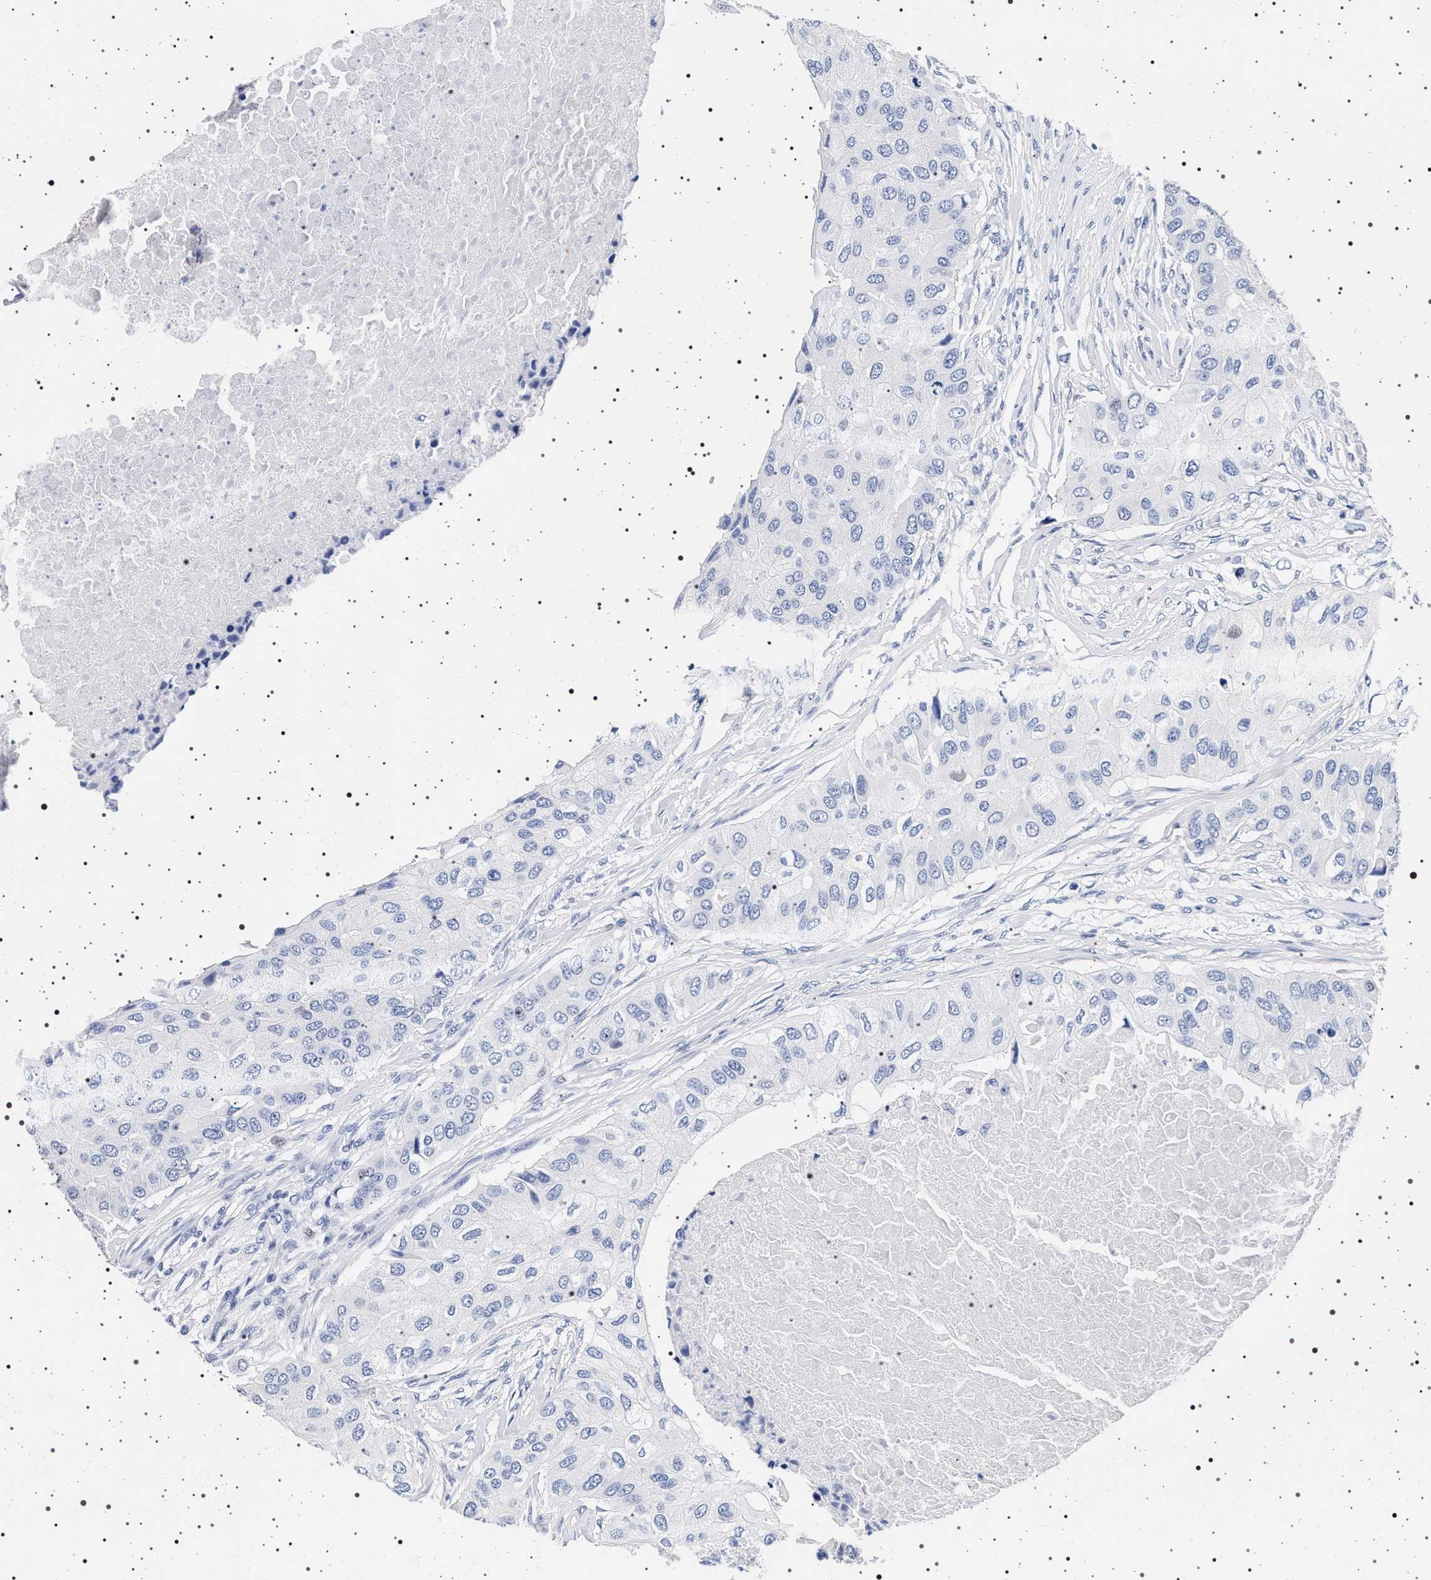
{"staining": {"intensity": "negative", "quantity": "none", "location": "none"}, "tissue": "breast cancer", "cell_type": "Tumor cells", "image_type": "cancer", "snomed": [{"axis": "morphology", "description": "Normal tissue, NOS"}, {"axis": "morphology", "description": "Duct carcinoma"}, {"axis": "topography", "description": "Breast"}], "caption": "DAB immunohistochemical staining of breast invasive ductal carcinoma exhibits no significant staining in tumor cells.", "gene": "MAPK10", "patient": {"sex": "female", "age": 49}}